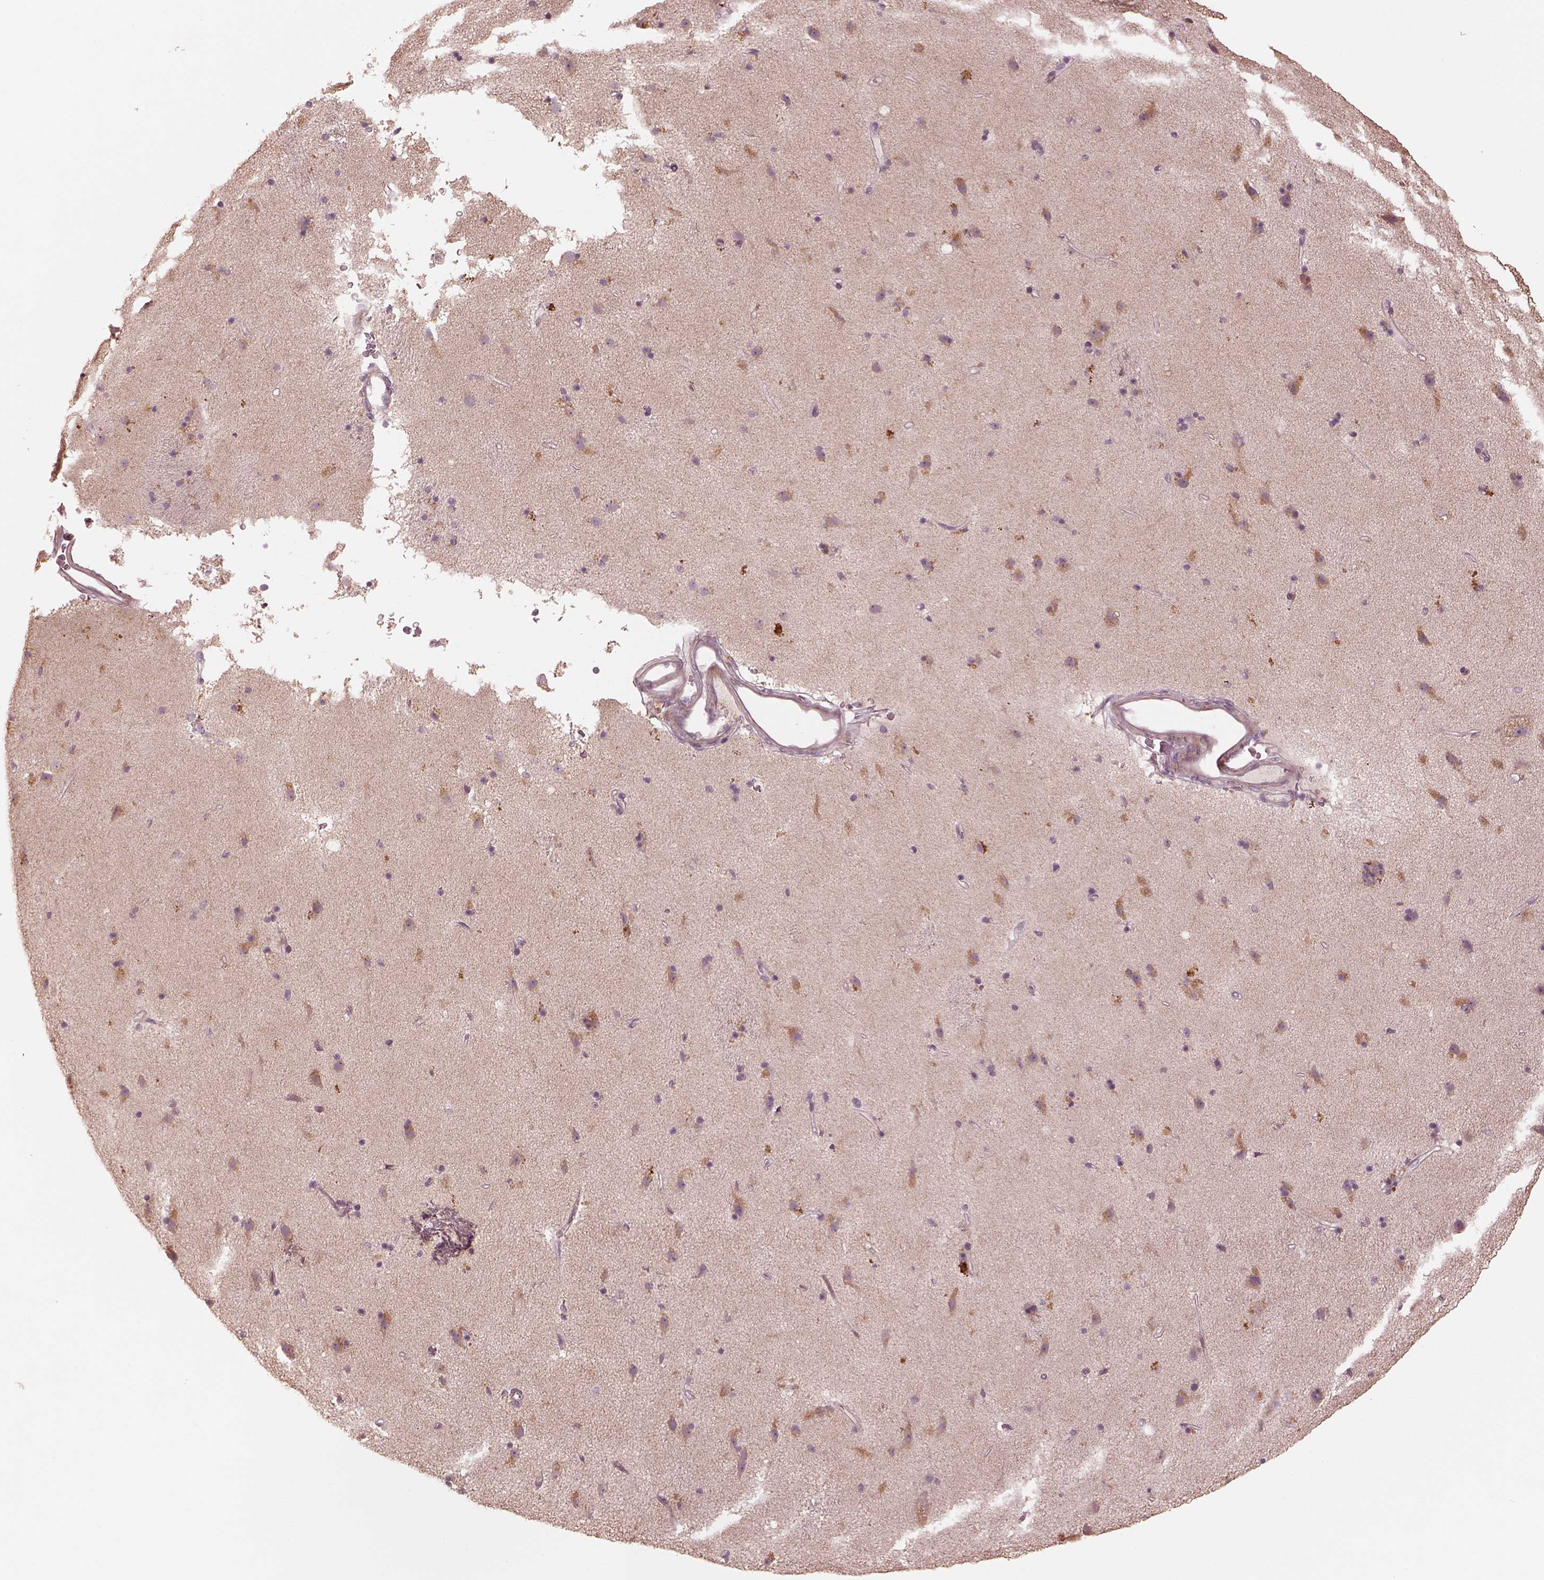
{"staining": {"intensity": "negative", "quantity": "none", "location": "none"}, "tissue": "caudate", "cell_type": "Glial cells", "image_type": "normal", "snomed": [{"axis": "morphology", "description": "Normal tissue, NOS"}, {"axis": "topography", "description": "Lateral ventricle wall"}], "caption": "This is a micrograph of immunohistochemistry (IHC) staining of normal caudate, which shows no staining in glial cells.", "gene": "SLC25A46", "patient": {"sex": "female", "age": 71}}